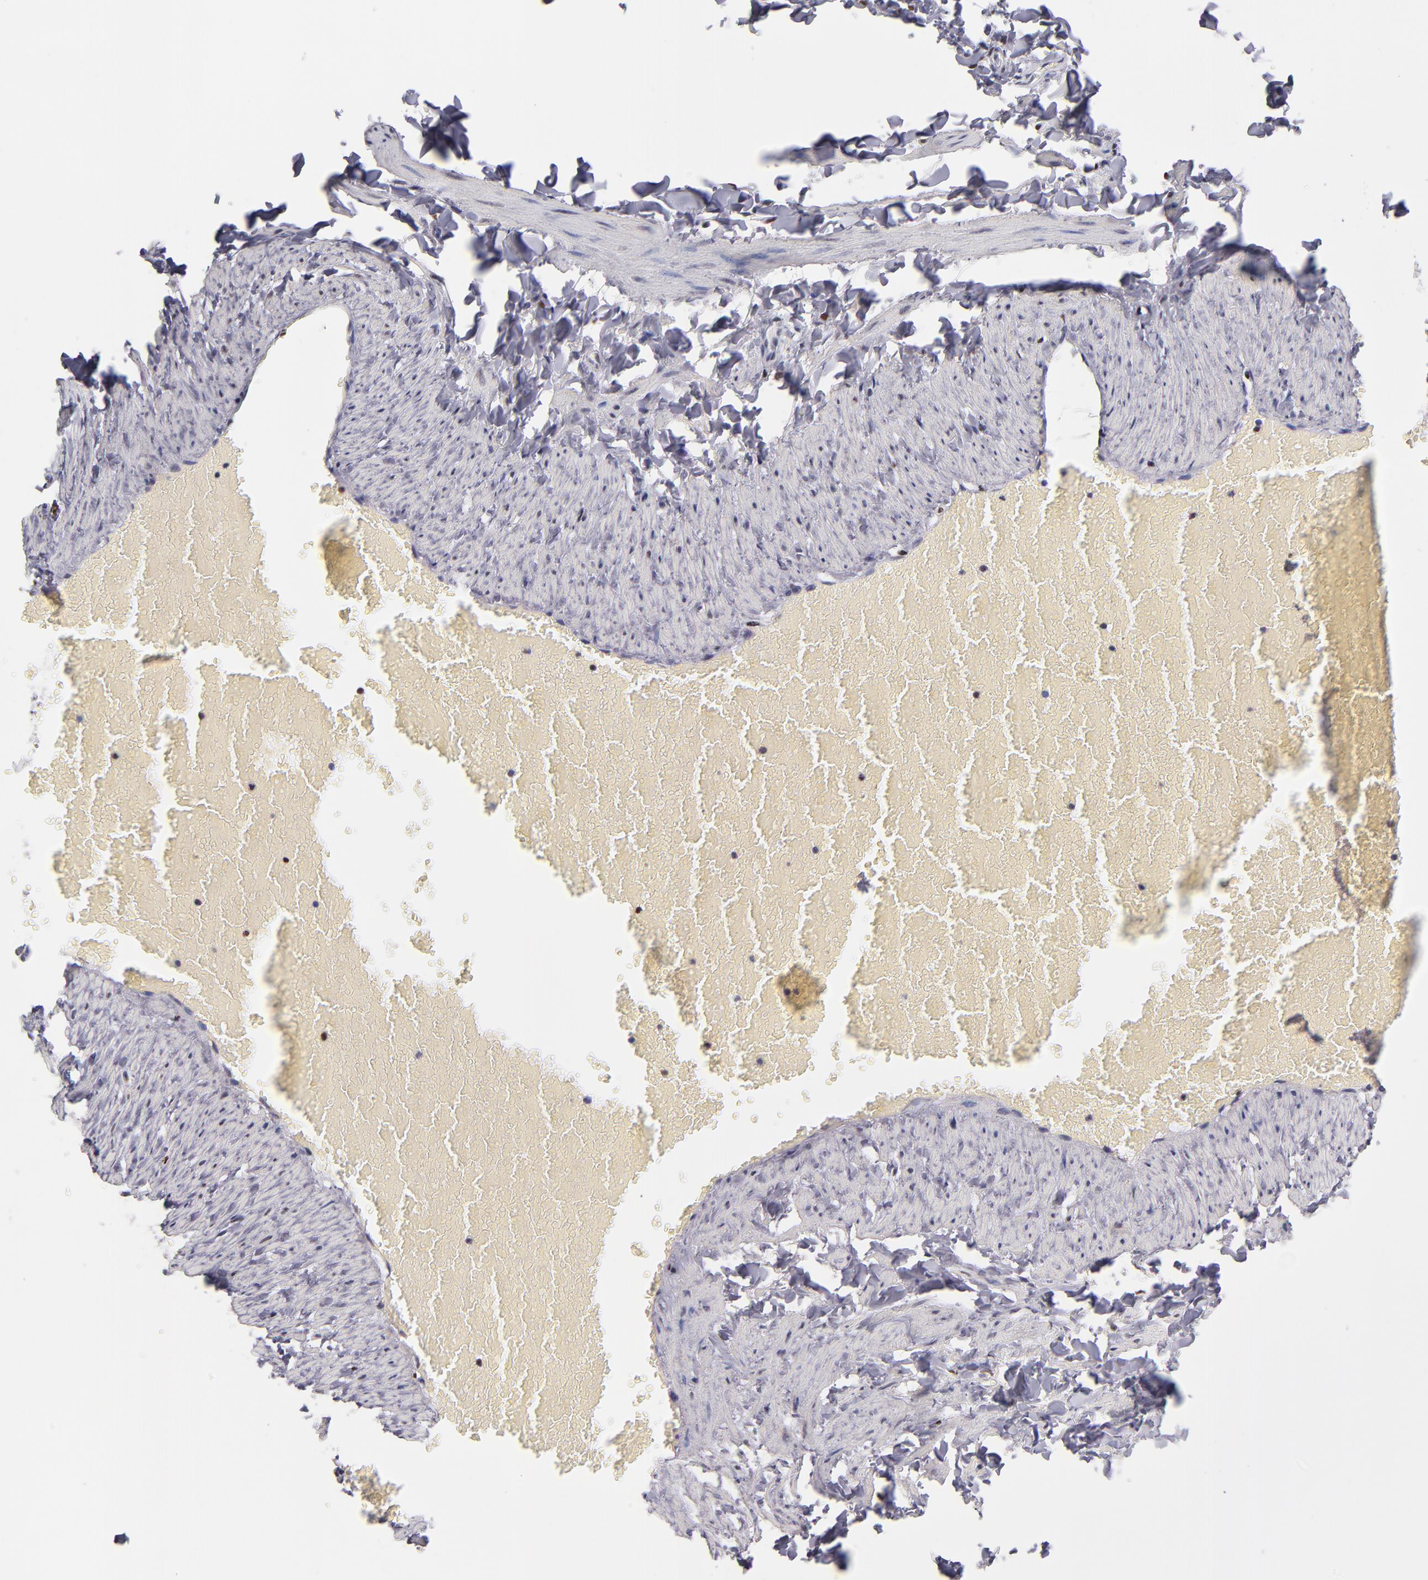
{"staining": {"intensity": "negative", "quantity": "none", "location": "none"}, "tissue": "adipose tissue", "cell_type": "Adipocytes", "image_type": "normal", "snomed": [{"axis": "morphology", "description": "Normal tissue, NOS"}, {"axis": "topography", "description": "Vascular tissue"}], "caption": "IHC photomicrograph of normal human adipose tissue stained for a protein (brown), which exhibits no positivity in adipocytes. The staining is performed using DAB brown chromogen with nuclei counter-stained in using hematoxylin.", "gene": "POLA1", "patient": {"sex": "male", "age": 41}}